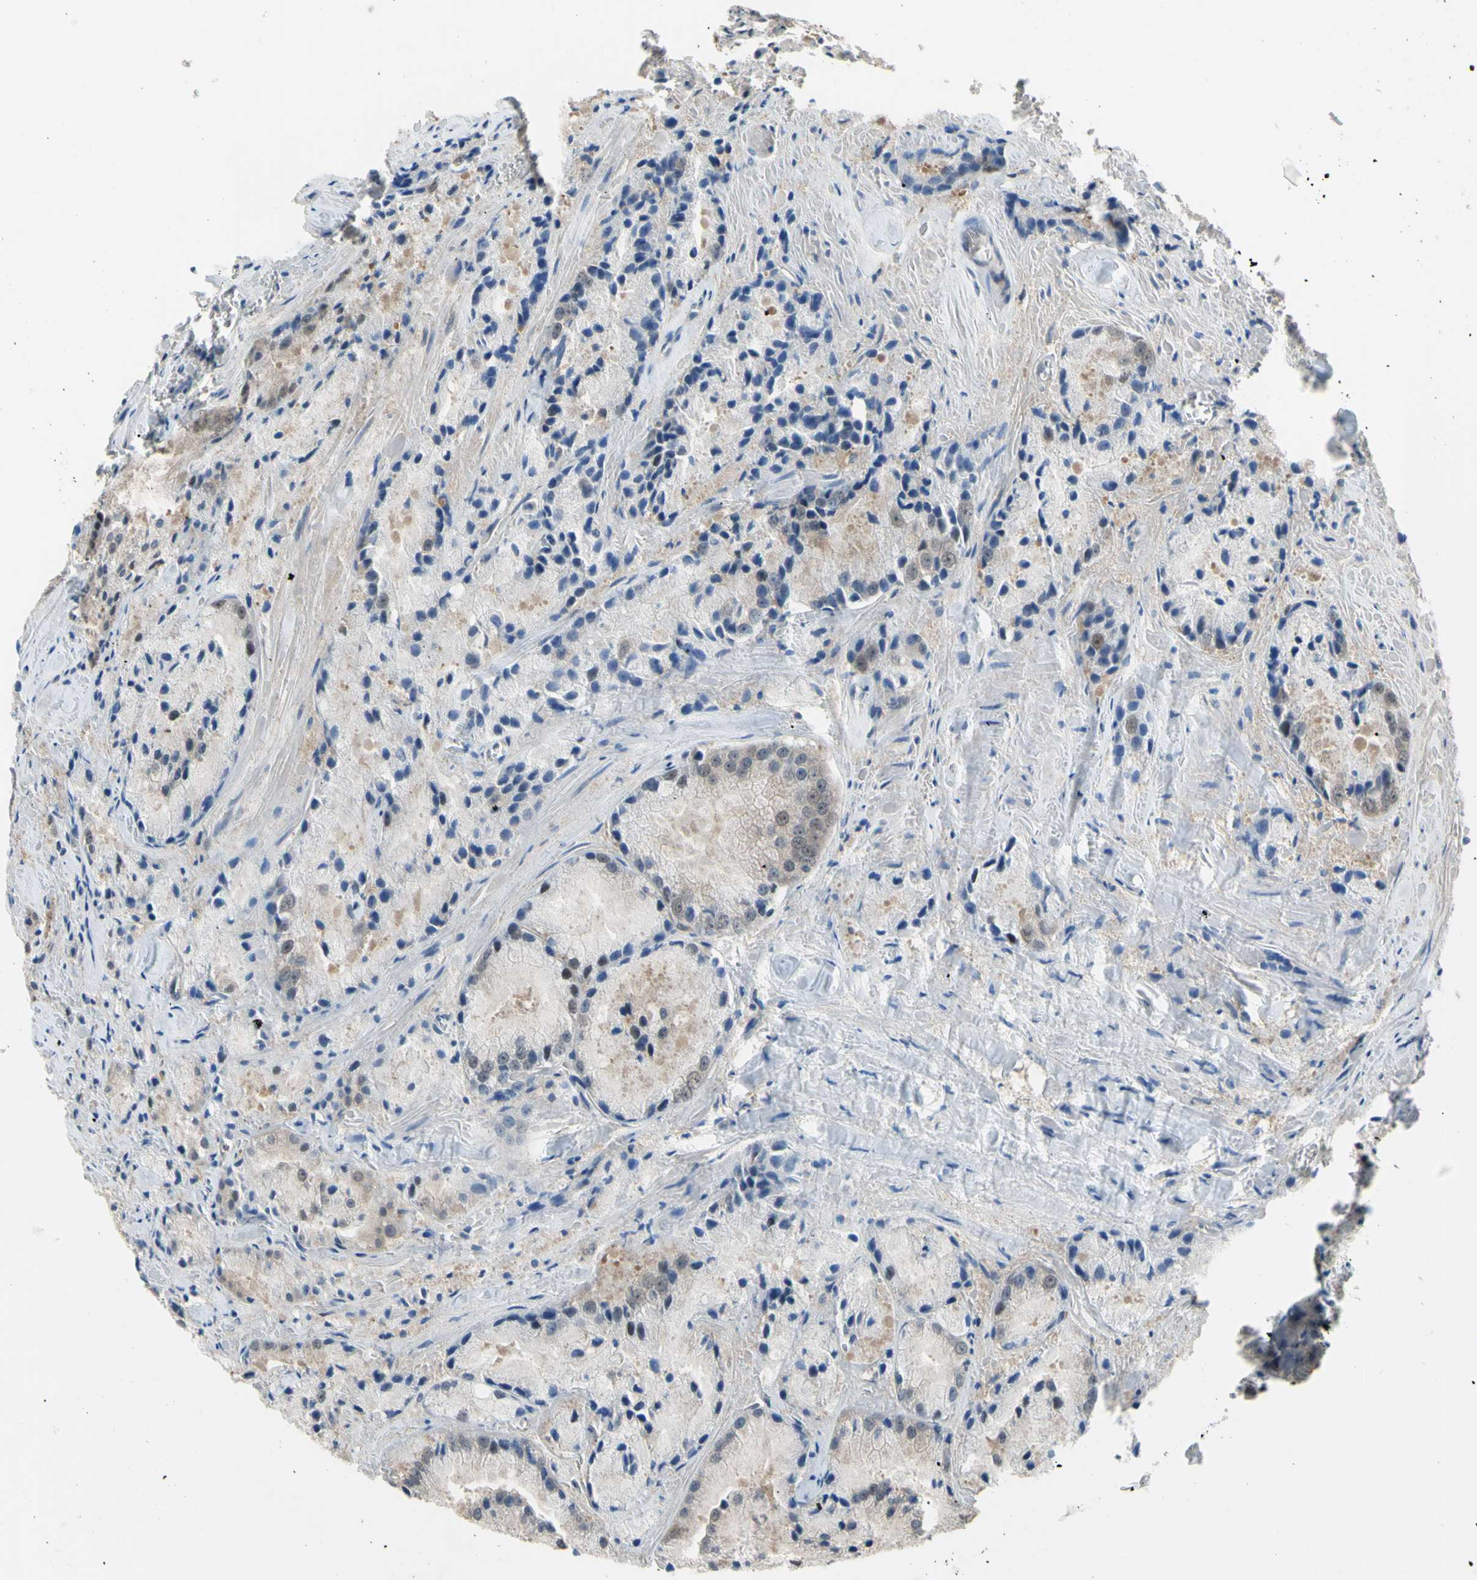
{"staining": {"intensity": "weak", "quantity": "25%-75%", "location": "cytoplasmic/membranous"}, "tissue": "prostate cancer", "cell_type": "Tumor cells", "image_type": "cancer", "snomed": [{"axis": "morphology", "description": "Adenocarcinoma, Low grade"}, {"axis": "topography", "description": "Prostate"}], "caption": "Approximately 25%-75% of tumor cells in human prostate low-grade adenocarcinoma exhibit weak cytoplasmic/membranous protein positivity as visualized by brown immunohistochemical staining.", "gene": "HSPA4", "patient": {"sex": "male", "age": 64}}